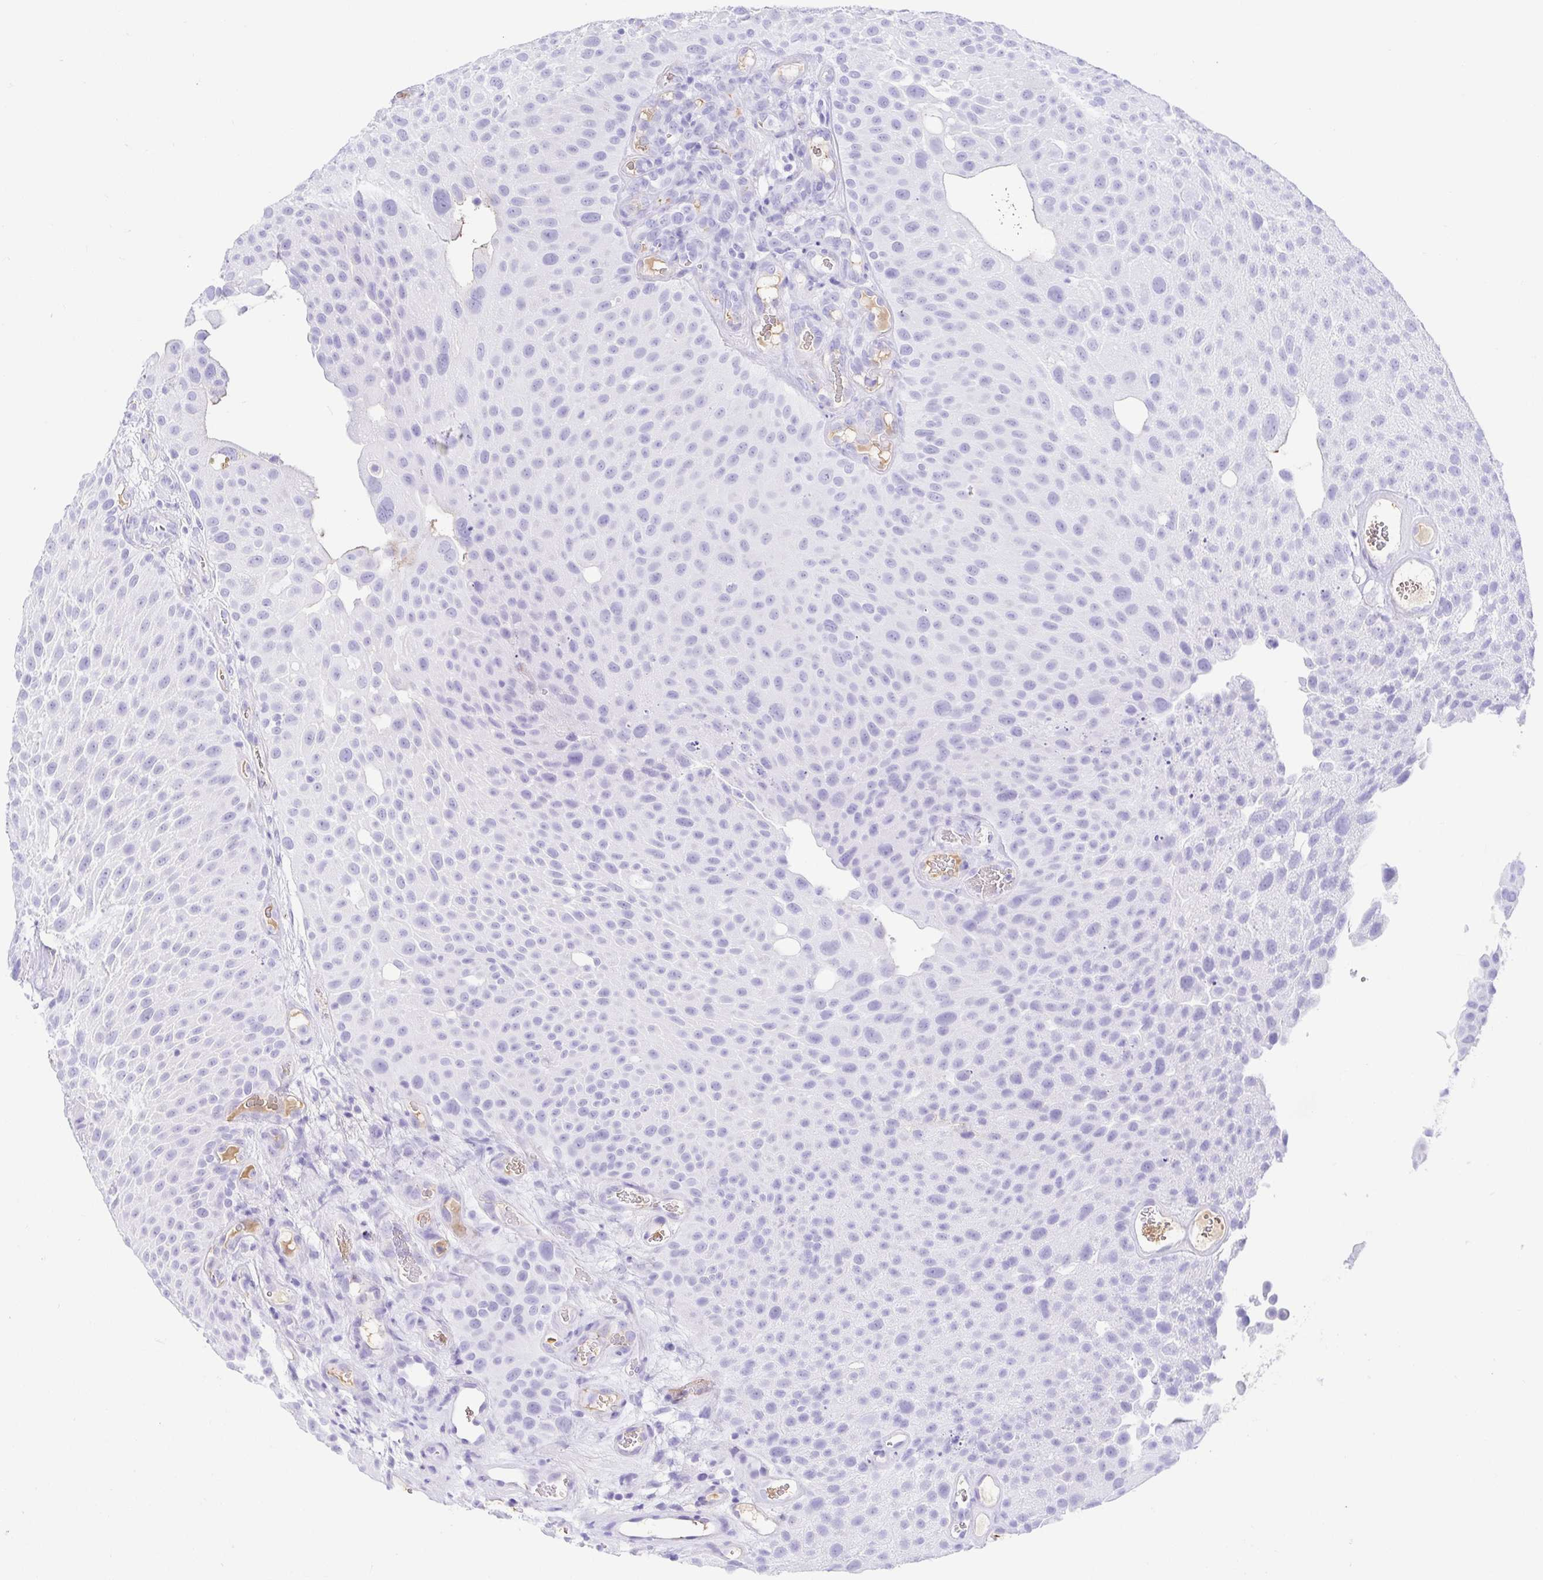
{"staining": {"intensity": "negative", "quantity": "none", "location": "none"}, "tissue": "urothelial cancer", "cell_type": "Tumor cells", "image_type": "cancer", "snomed": [{"axis": "morphology", "description": "Urothelial carcinoma, Low grade"}, {"axis": "topography", "description": "Urinary bladder"}], "caption": "A photomicrograph of urothelial carcinoma (low-grade) stained for a protein shows no brown staining in tumor cells. (Stains: DAB (3,3'-diaminobenzidine) IHC with hematoxylin counter stain, Microscopy: brightfield microscopy at high magnification).", "gene": "GKN1", "patient": {"sex": "male", "age": 72}}